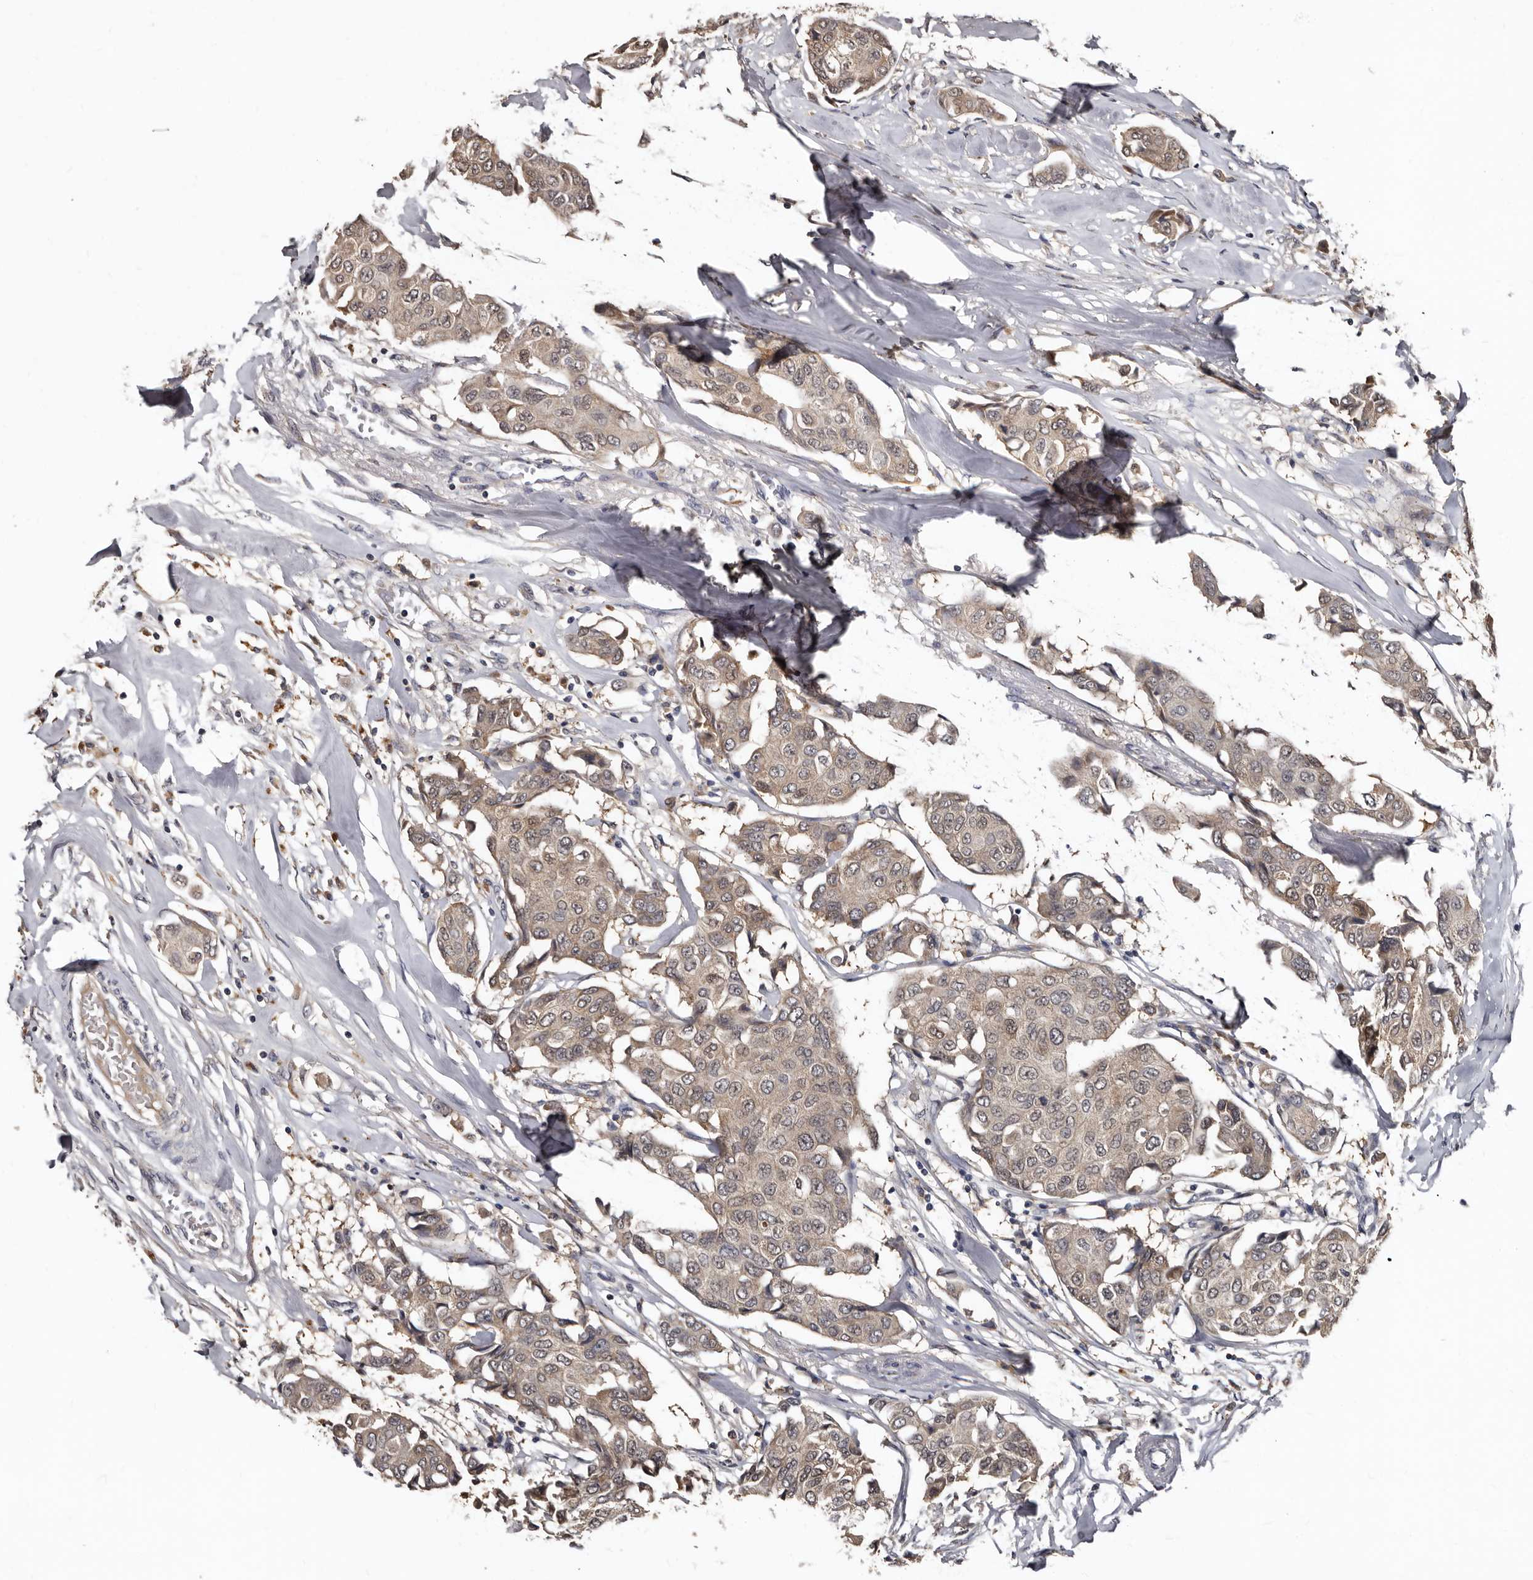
{"staining": {"intensity": "weak", "quantity": ">75%", "location": "cytoplasmic/membranous"}, "tissue": "breast cancer", "cell_type": "Tumor cells", "image_type": "cancer", "snomed": [{"axis": "morphology", "description": "Duct carcinoma"}, {"axis": "topography", "description": "Breast"}], "caption": "A low amount of weak cytoplasmic/membranous expression is appreciated in approximately >75% of tumor cells in breast infiltrating ductal carcinoma tissue.", "gene": "PMVK", "patient": {"sex": "female", "age": 80}}